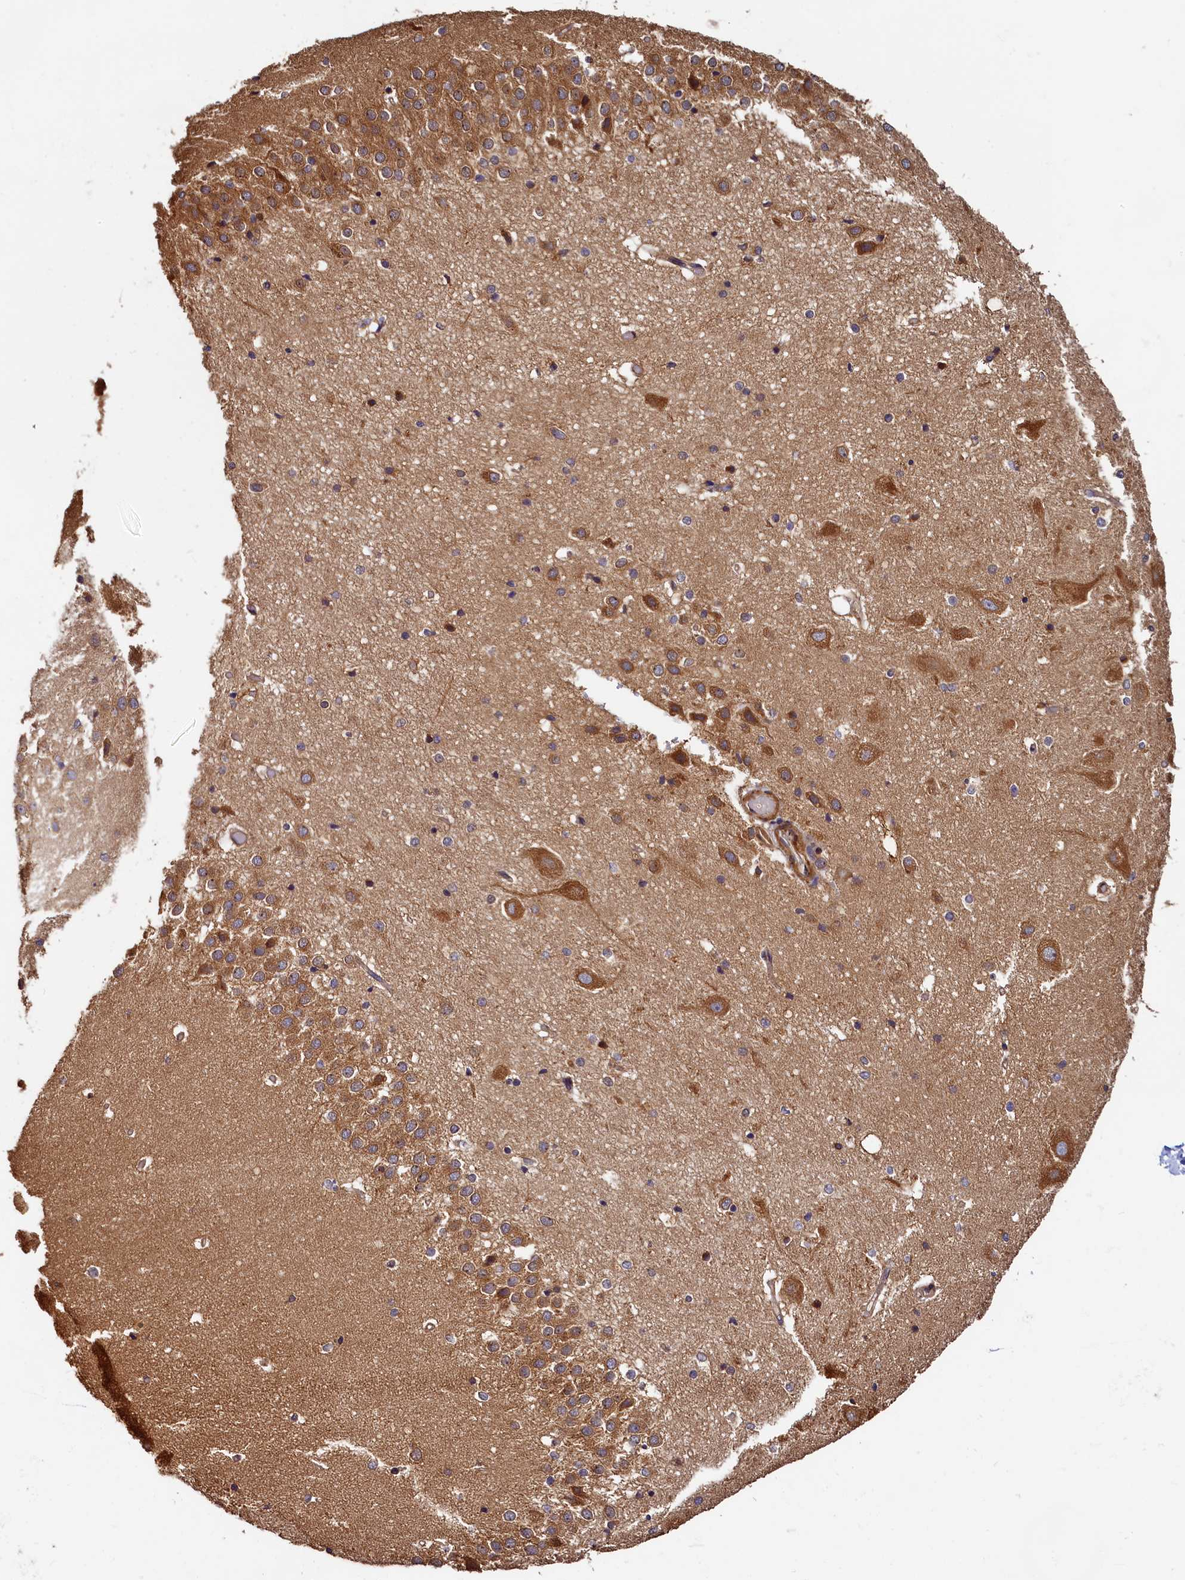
{"staining": {"intensity": "negative", "quantity": "none", "location": "none"}, "tissue": "hippocampus", "cell_type": "Glial cells", "image_type": "normal", "snomed": [{"axis": "morphology", "description": "Normal tissue, NOS"}, {"axis": "topography", "description": "Hippocampus"}], "caption": "Glial cells show no significant positivity in normal hippocampus. (DAB (3,3'-diaminobenzidine) immunohistochemistry (IHC) with hematoxylin counter stain).", "gene": "HMOX2", "patient": {"sex": "female", "age": 52}}